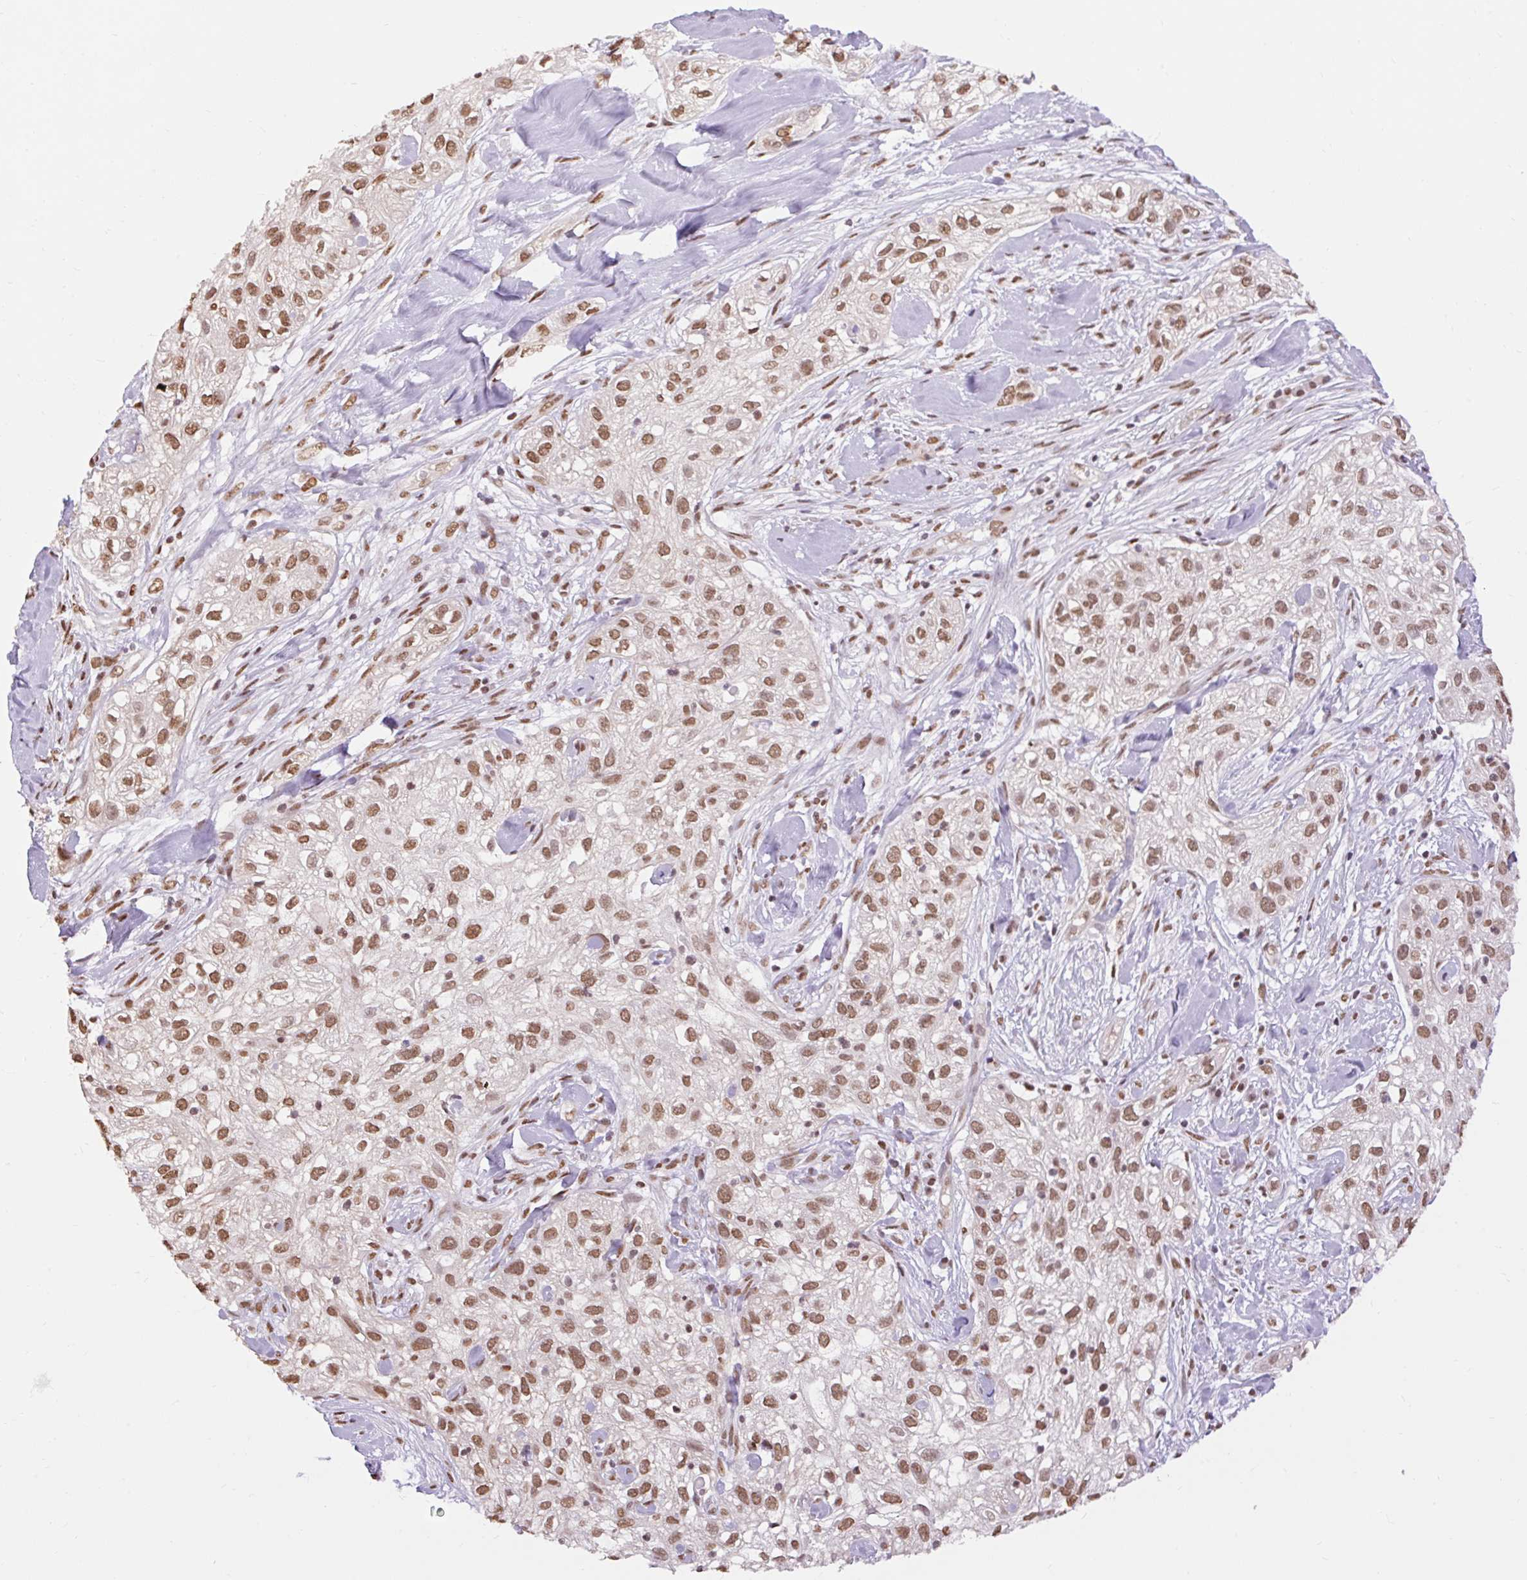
{"staining": {"intensity": "moderate", "quantity": ">75%", "location": "nuclear"}, "tissue": "skin cancer", "cell_type": "Tumor cells", "image_type": "cancer", "snomed": [{"axis": "morphology", "description": "Squamous cell carcinoma, NOS"}, {"axis": "topography", "description": "Skin"}], "caption": "There is medium levels of moderate nuclear positivity in tumor cells of squamous cell carcinoma (skin), as demonstrated by immunohistochemical staining (brown color).", "gene": "NPIPB12", "patient": {"sex": "male", "age": 82}}